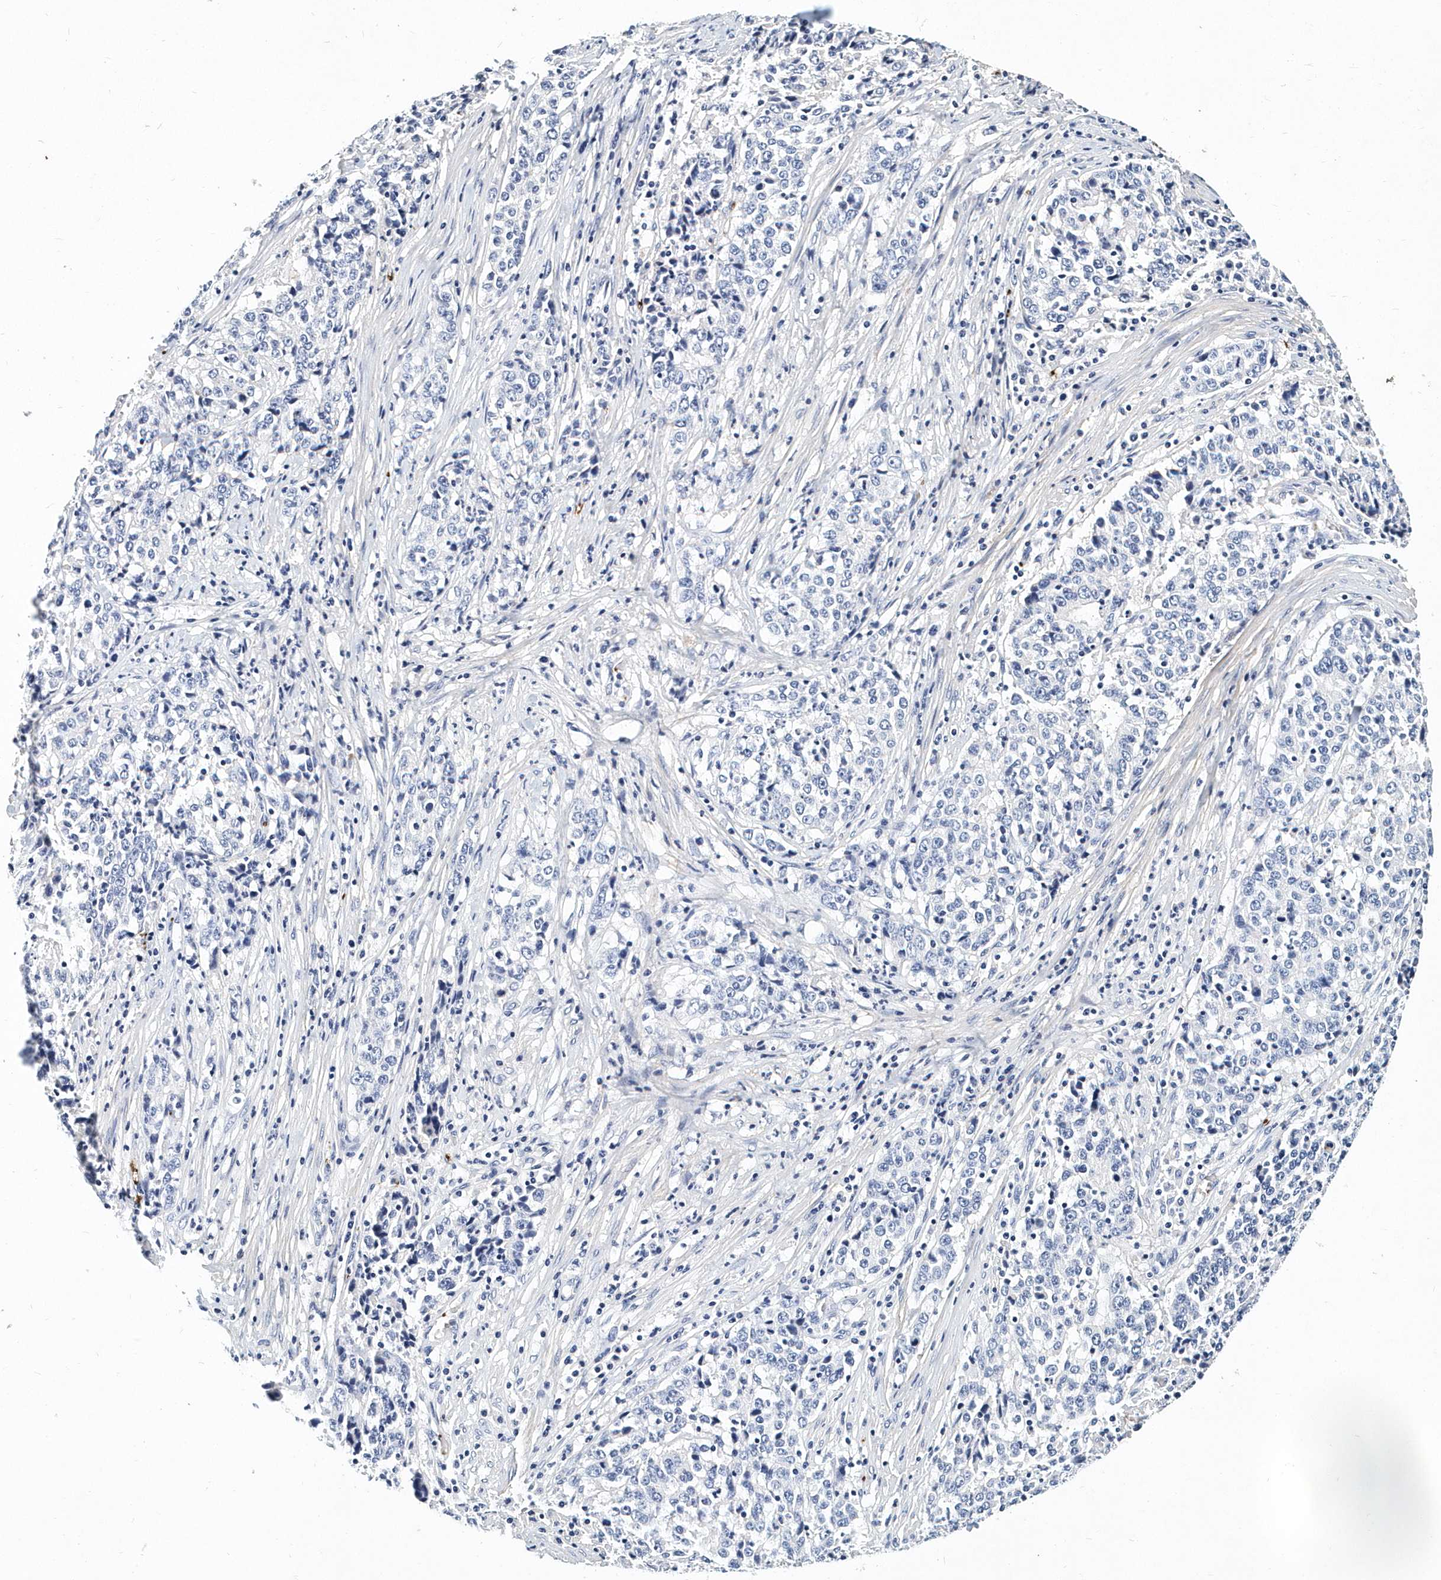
{"staining": {"intensity": "negative", "quantity": "none", "location": "none"}, "tissue": "stomach cancer", "cell_type": "Tumor cells", "image_type": "cancer", "snomed": [{"axis": "morphology", "description": "Adenocarcinoma, NOS"}, {"axis": "topography", "description": "Stomach"}], "caption": "Immunohistochemical staining of adenocarcinoma (stomach) reveals no significant expression in tumor cells.", "gene": "ITGA2B", "patient": {"sex": "male", "age": 59}}